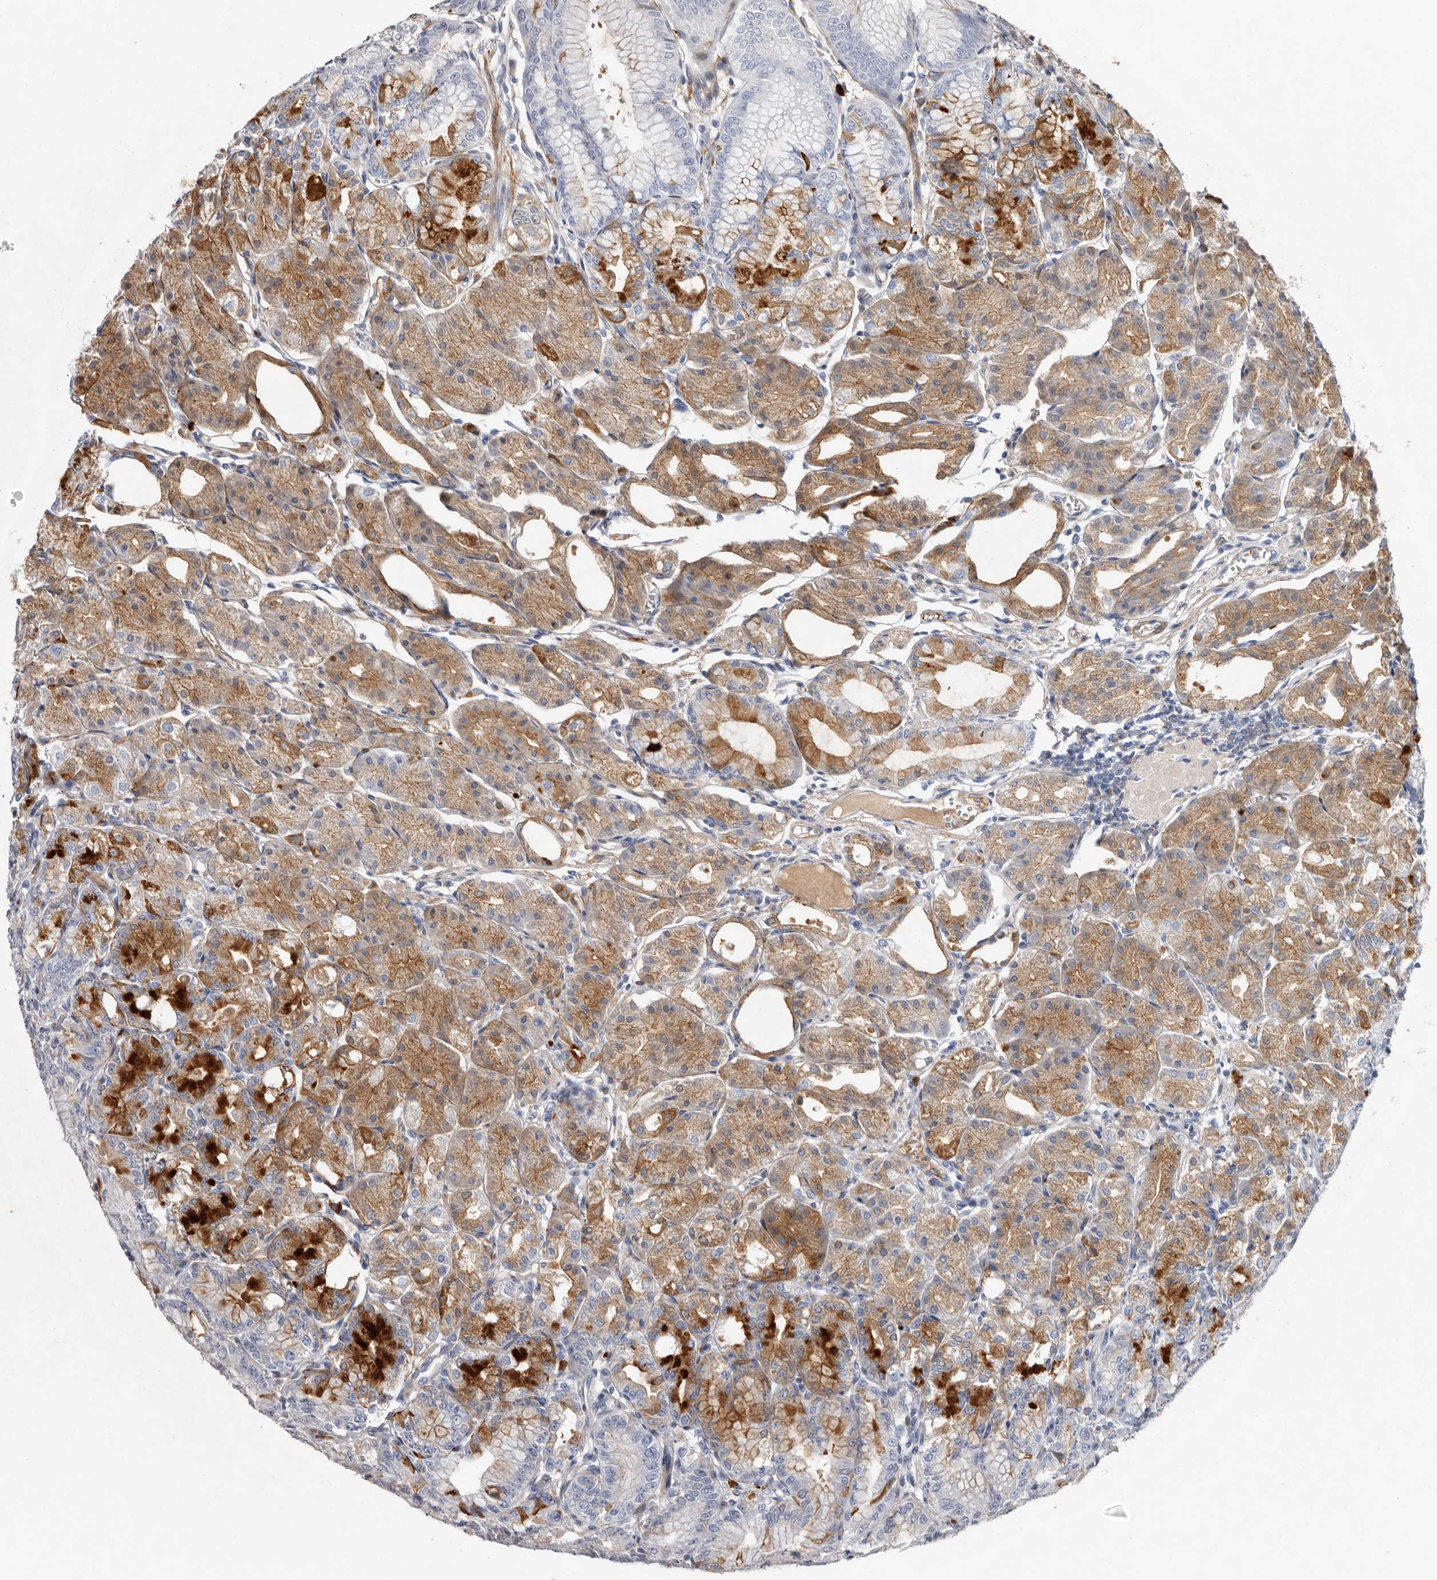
{"staining": {"intensity": "moderate", "quantity": "25%-75%", "location": "cytoplasmic/membranous,nuclear"}, "tissue": "stomach", "cell_type": "Glandular cells", "image_type": "normal", "snomed": [{"axis": "morphology", "description": "Normal tissue, NOS"}, {"axis": "topography", "description": "Stomach, lower"}], "caption": "Stomach stained with a brown dye shows moderate cytoplasmic/membranous,nuclear positive expression in approximately 25%-75% of glandular cells.", "gene": "ASIC5", "patient": {"sex": "male", "age": 71}}